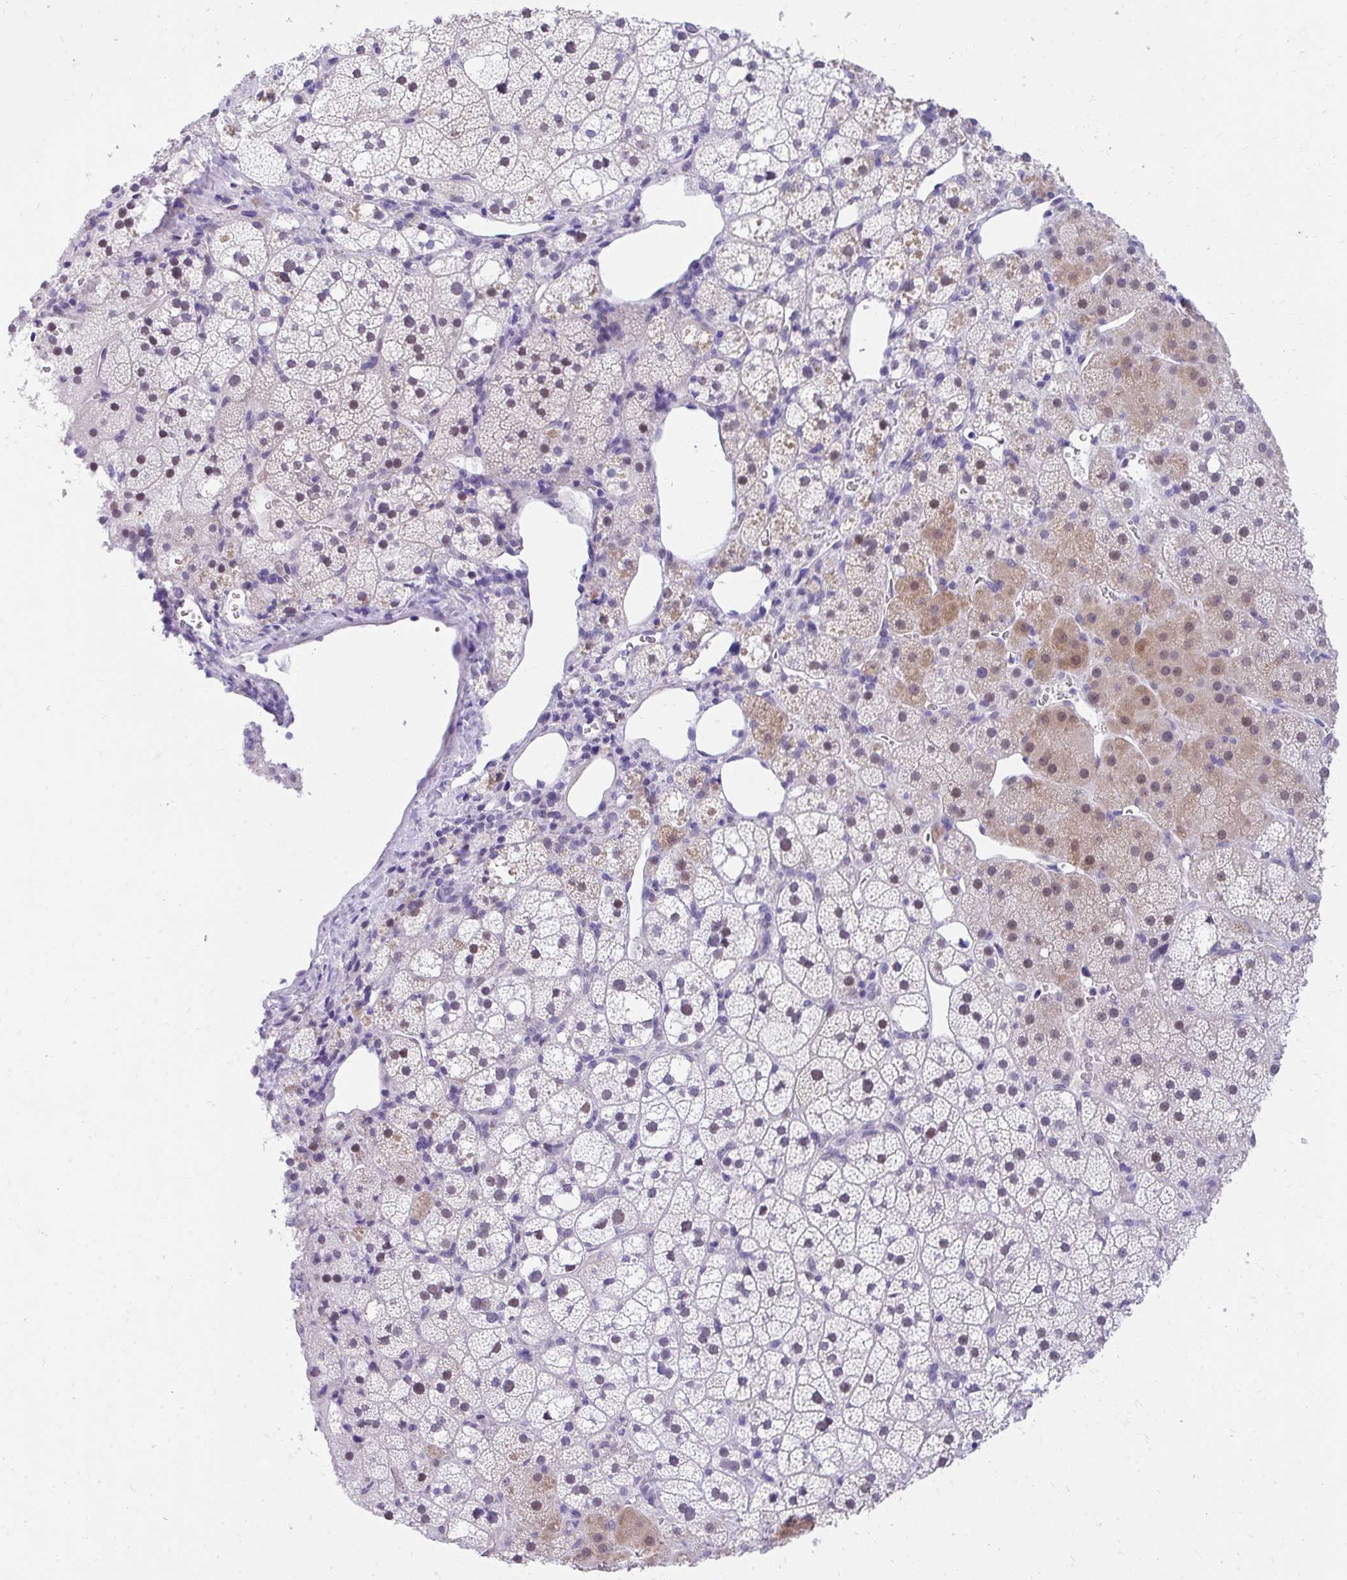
{"staining": {"intensity": "moderate", "quantity": "25%-75%", "location": "cytoplasmic/membranous,nuclear"}, "tissue": "adrenal gland", "cell_type": "Glandular cells", "image_type": "normal", "snomed": [{"axis": "morphology", "description": "Normal tissue, NOS"}, {"axis": "topography", "description": "Adrenal gland"}], "caption": "A photomicrograph of adrenal gland stained for a protein displays moderate cytoplasmic/membranous,nuclear brown staining in glandular cells. The protein of interest is shown in brown color, while the nuclei are stained blue.", "gene": "KLK1", "patient": {"sex": "male", "age": 53}}